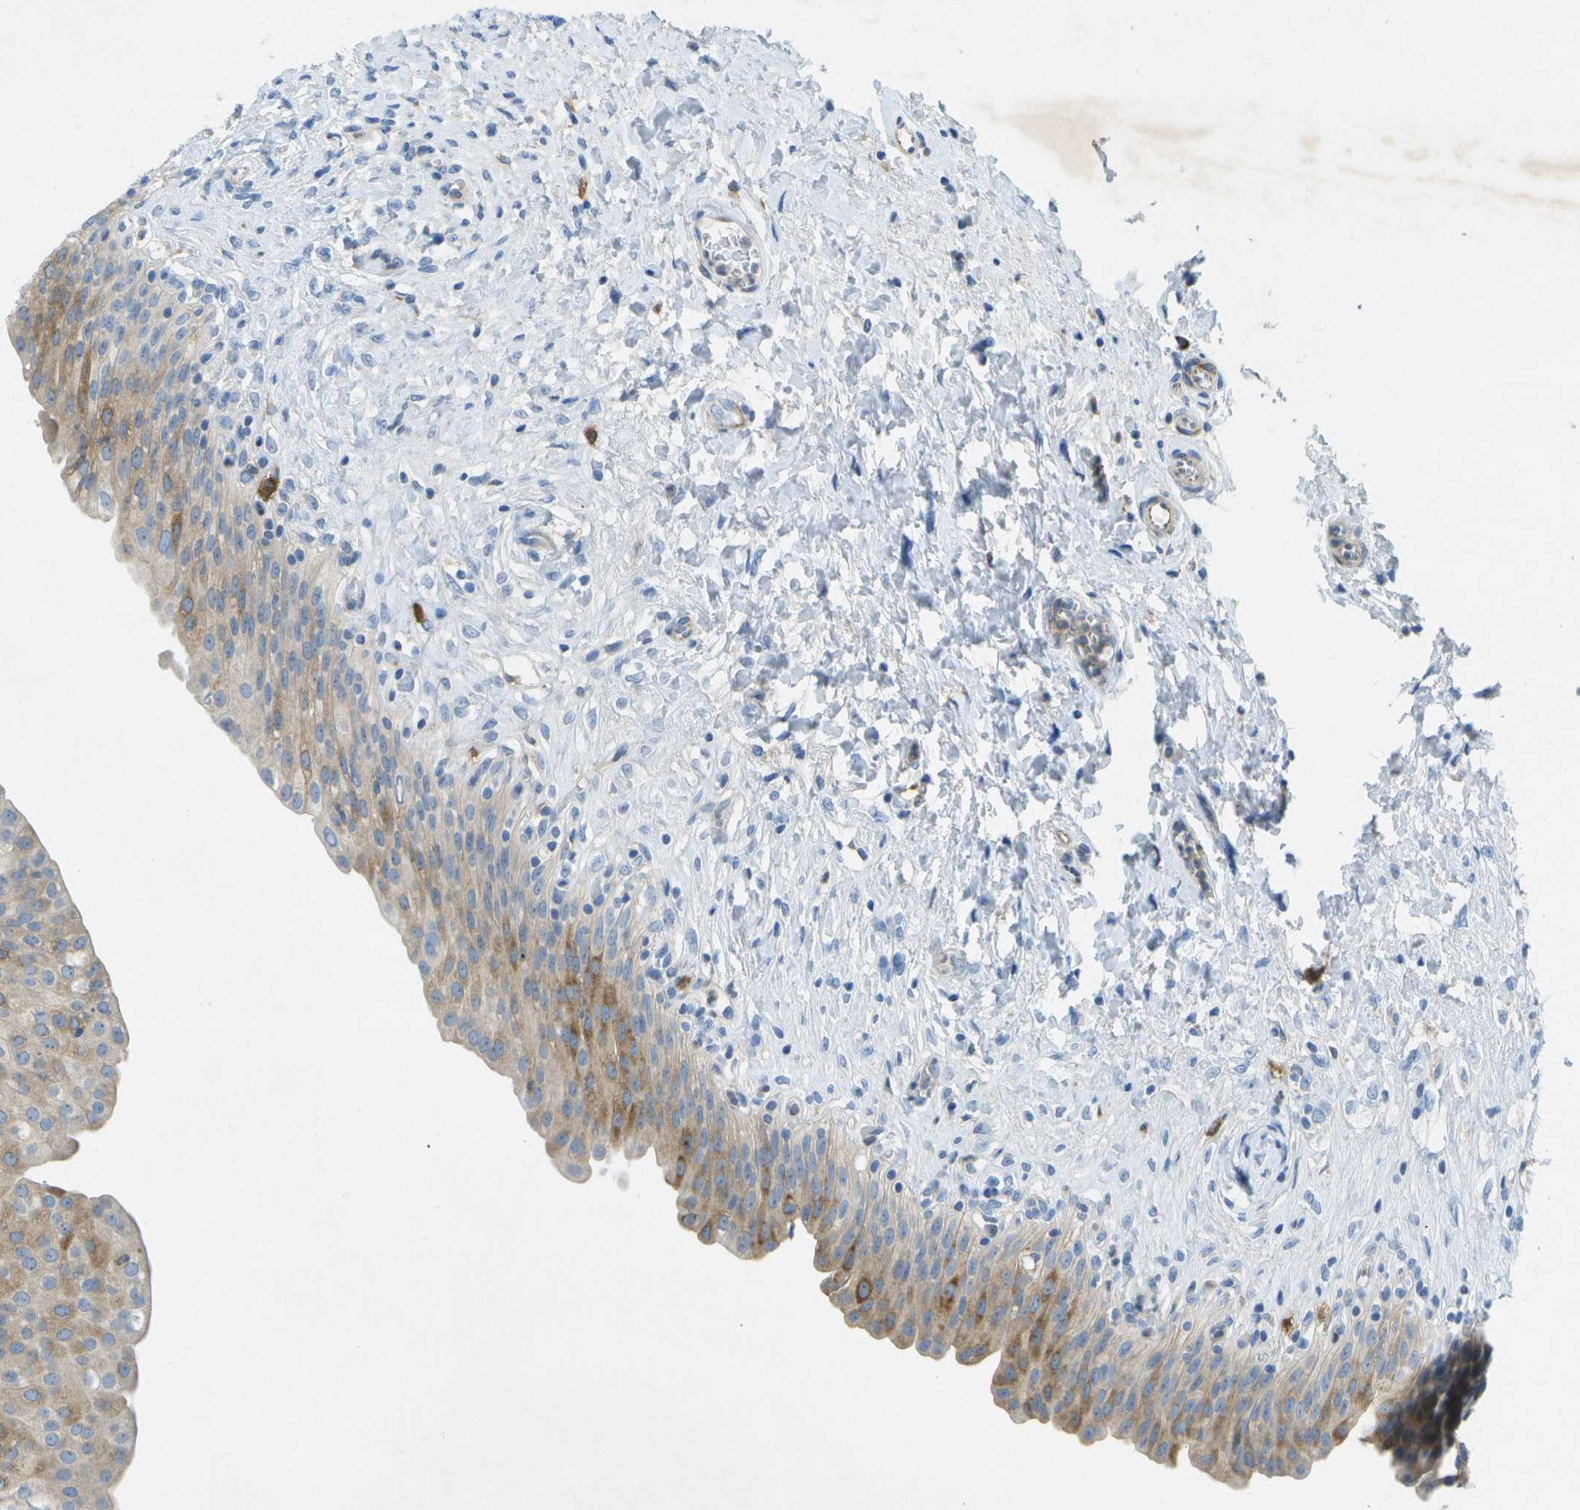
{"staining": {"intensity": "moderate", "quantity": ">75%", "location": "cytoplasmic/membranous"}, "tissue": "urinary bladder", "cell_type": "Urothelial cells", "image_type": "normal", "snomed": [{"axis": "morphology", "description": "Urothelial carcinoma, High grade"}, {"axis": "topography", "description": "Urinary bladder"}], "caption": "Immunohistochemical staining of unremarkable urinary bladder displays >75% levels of moderate cytoplasmic/membranous protein expression in approximately >75% of urothelial cells.", "gene": "WNK2", "patient": {"sex": "male", "age": 46}}